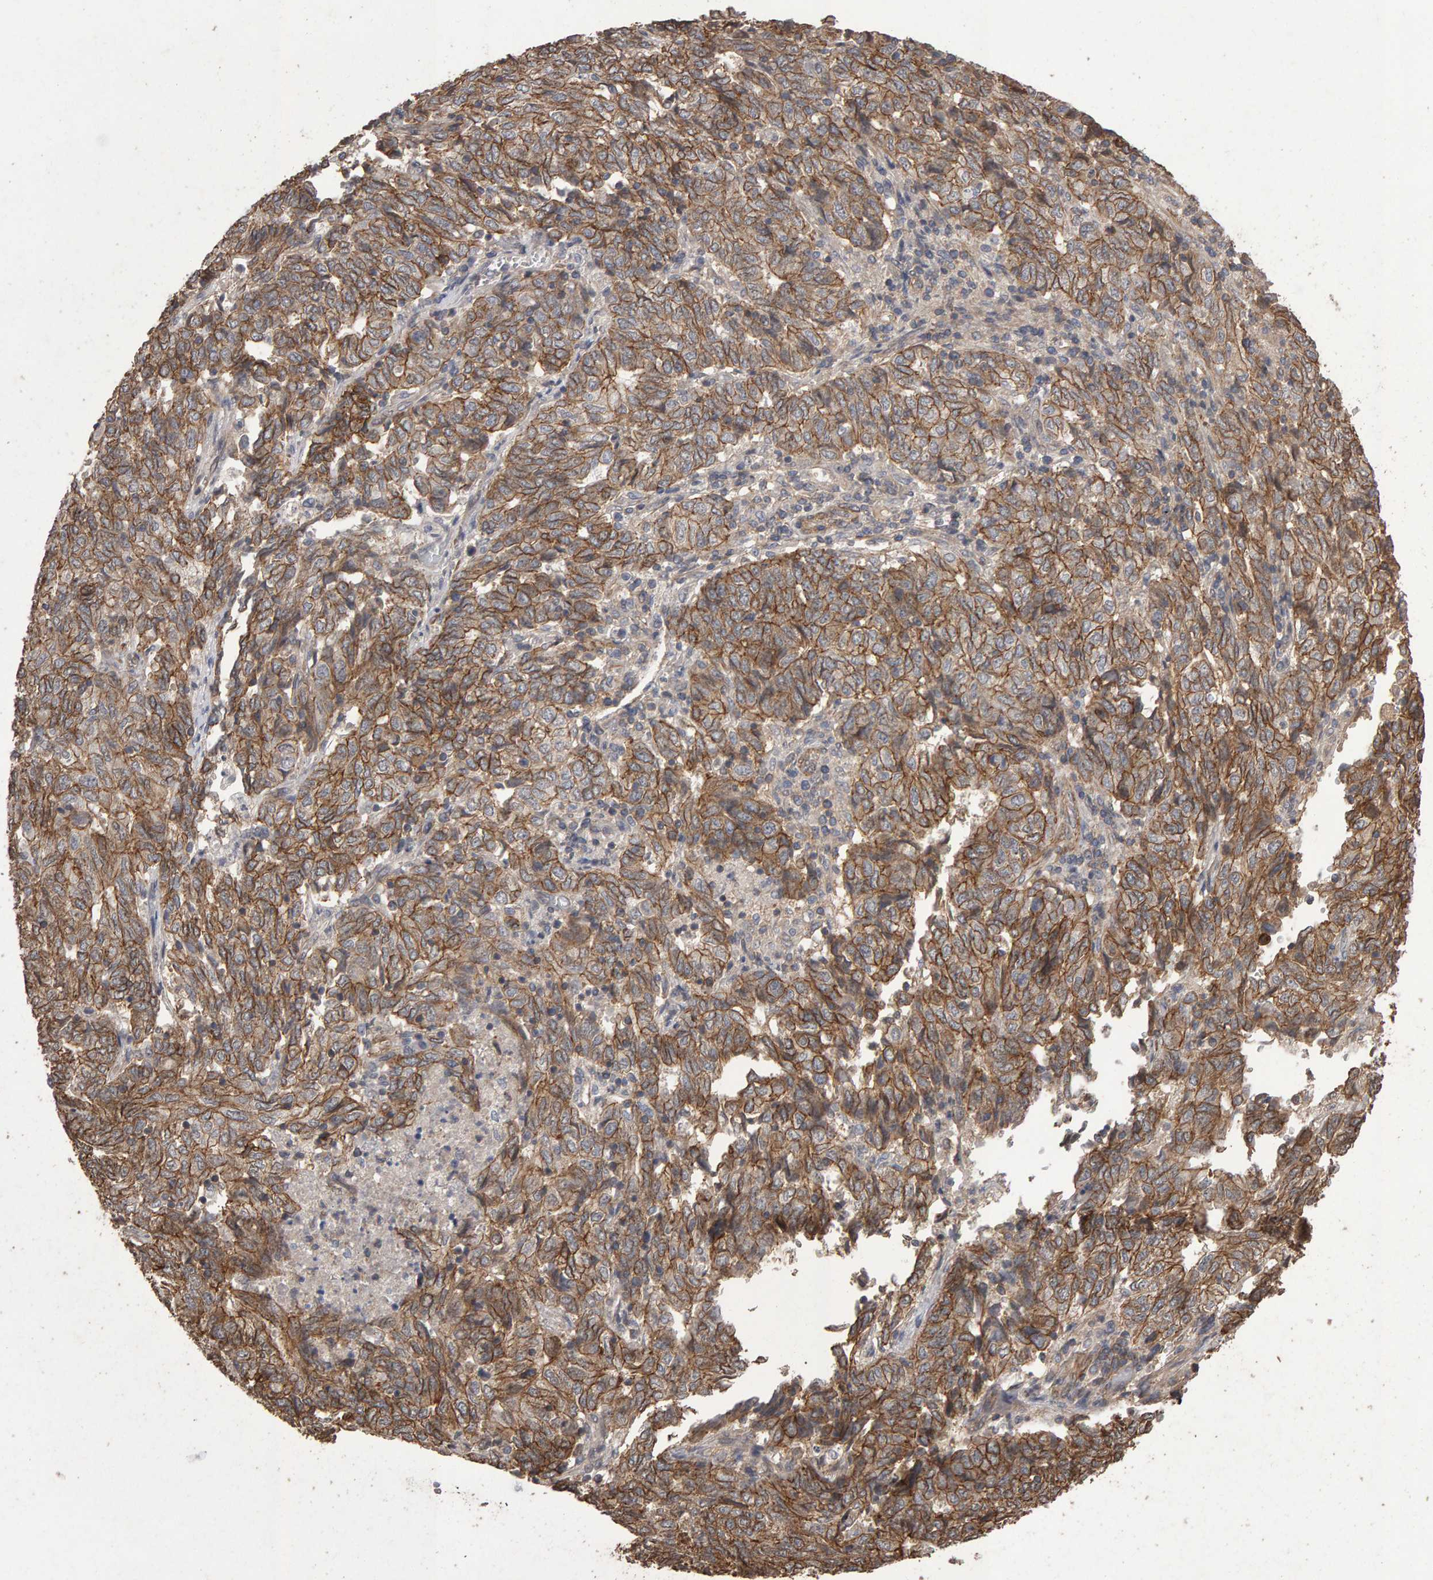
{"staining": {"intensity": "moderate", "quantity": ">75%", "location": "cytoplasmic/membranous"}, "tissue": "endometrial cancer", "cell_type": "Tumor cells", "image_type": "cancer", "snomed": [{"axis": "morphology", "description": "Adenocarcinoma, NOS"}, {"axis": "topography", "description": "Endometrium"}], "caption": "Protein analysis of adenocarcinoma (endometrial) tissue reveals moderate cytoplasmic/membranous expression in about >75% of tumor cells. The staining was performed using DAB, with brown indicating positive protein expression. Nuclei are stained blue with hematoxylin.", "gene": "SCRIB", "patient": {"sex": "female", "age": 80}}